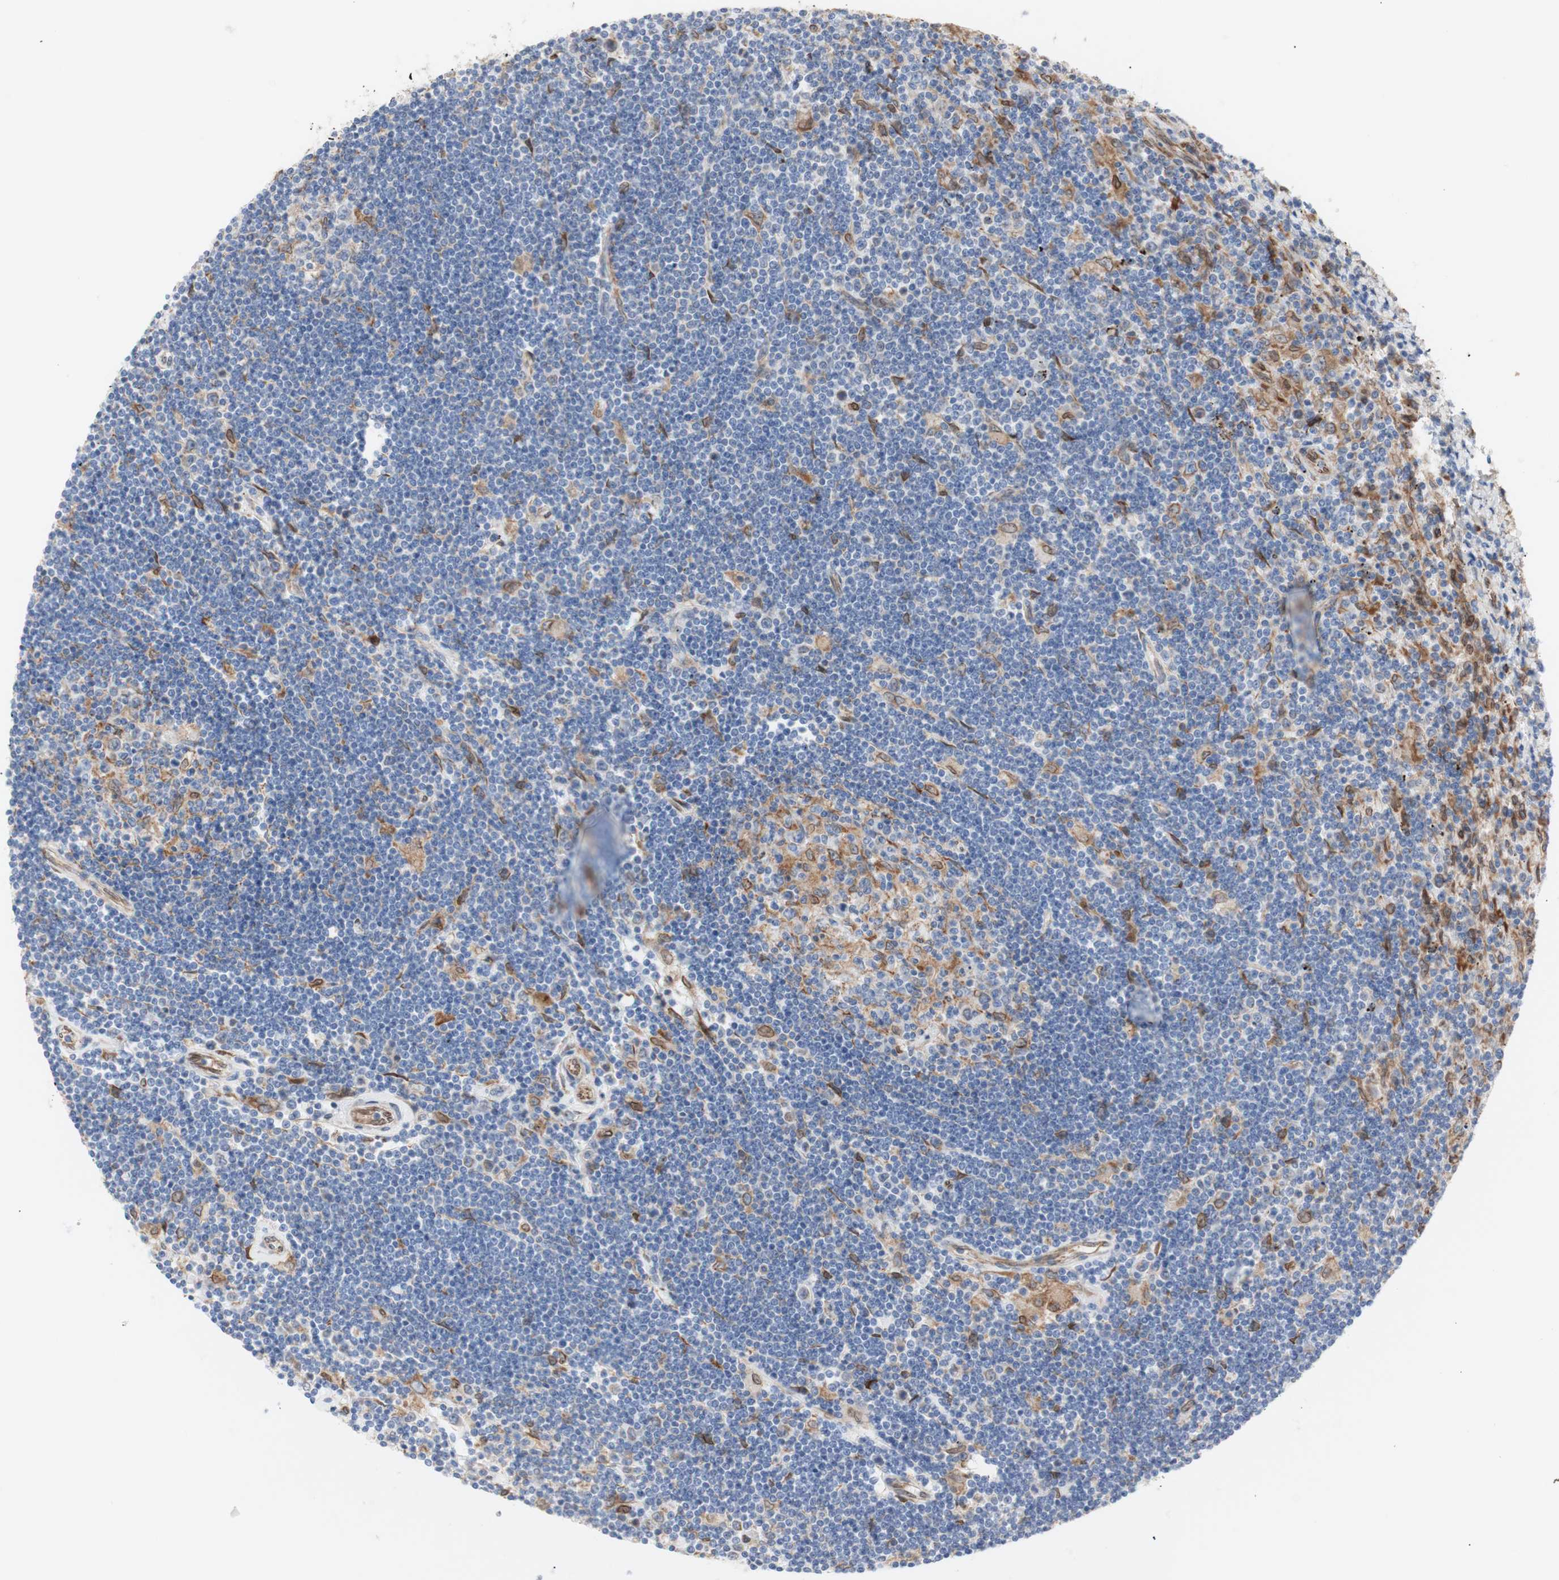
{"staining": {"intensity": "moderate", "quantity": "<25%", "location": "cytoplasmic/membranous,nuclear"}, "tissue": "lymphoma", "cell_type": "Tumor cells", "image_type": "cancer", "snomed": [{"axis": "morphology", "description": "Malignant lymphoma, non-Hodgkin's type, Low grade"}, {"axis": "topography", "description": "Spleen"}], "caption": "Immunohistochemistry (IHC) of low-grade malignant lymphoma, non-Hodgkin's type shows low levels of moderate cytoplasmic/membranous and nuclear positivity in approximately <25% of tumor cells. The staining was performed using DAB to visualize the protein expression in brown, while the nuclei were stained in blue with hematoxylin (Magnification: 20x).", "gene": "ERLIN1", "patient": {"sex": "male", "age": 76}}